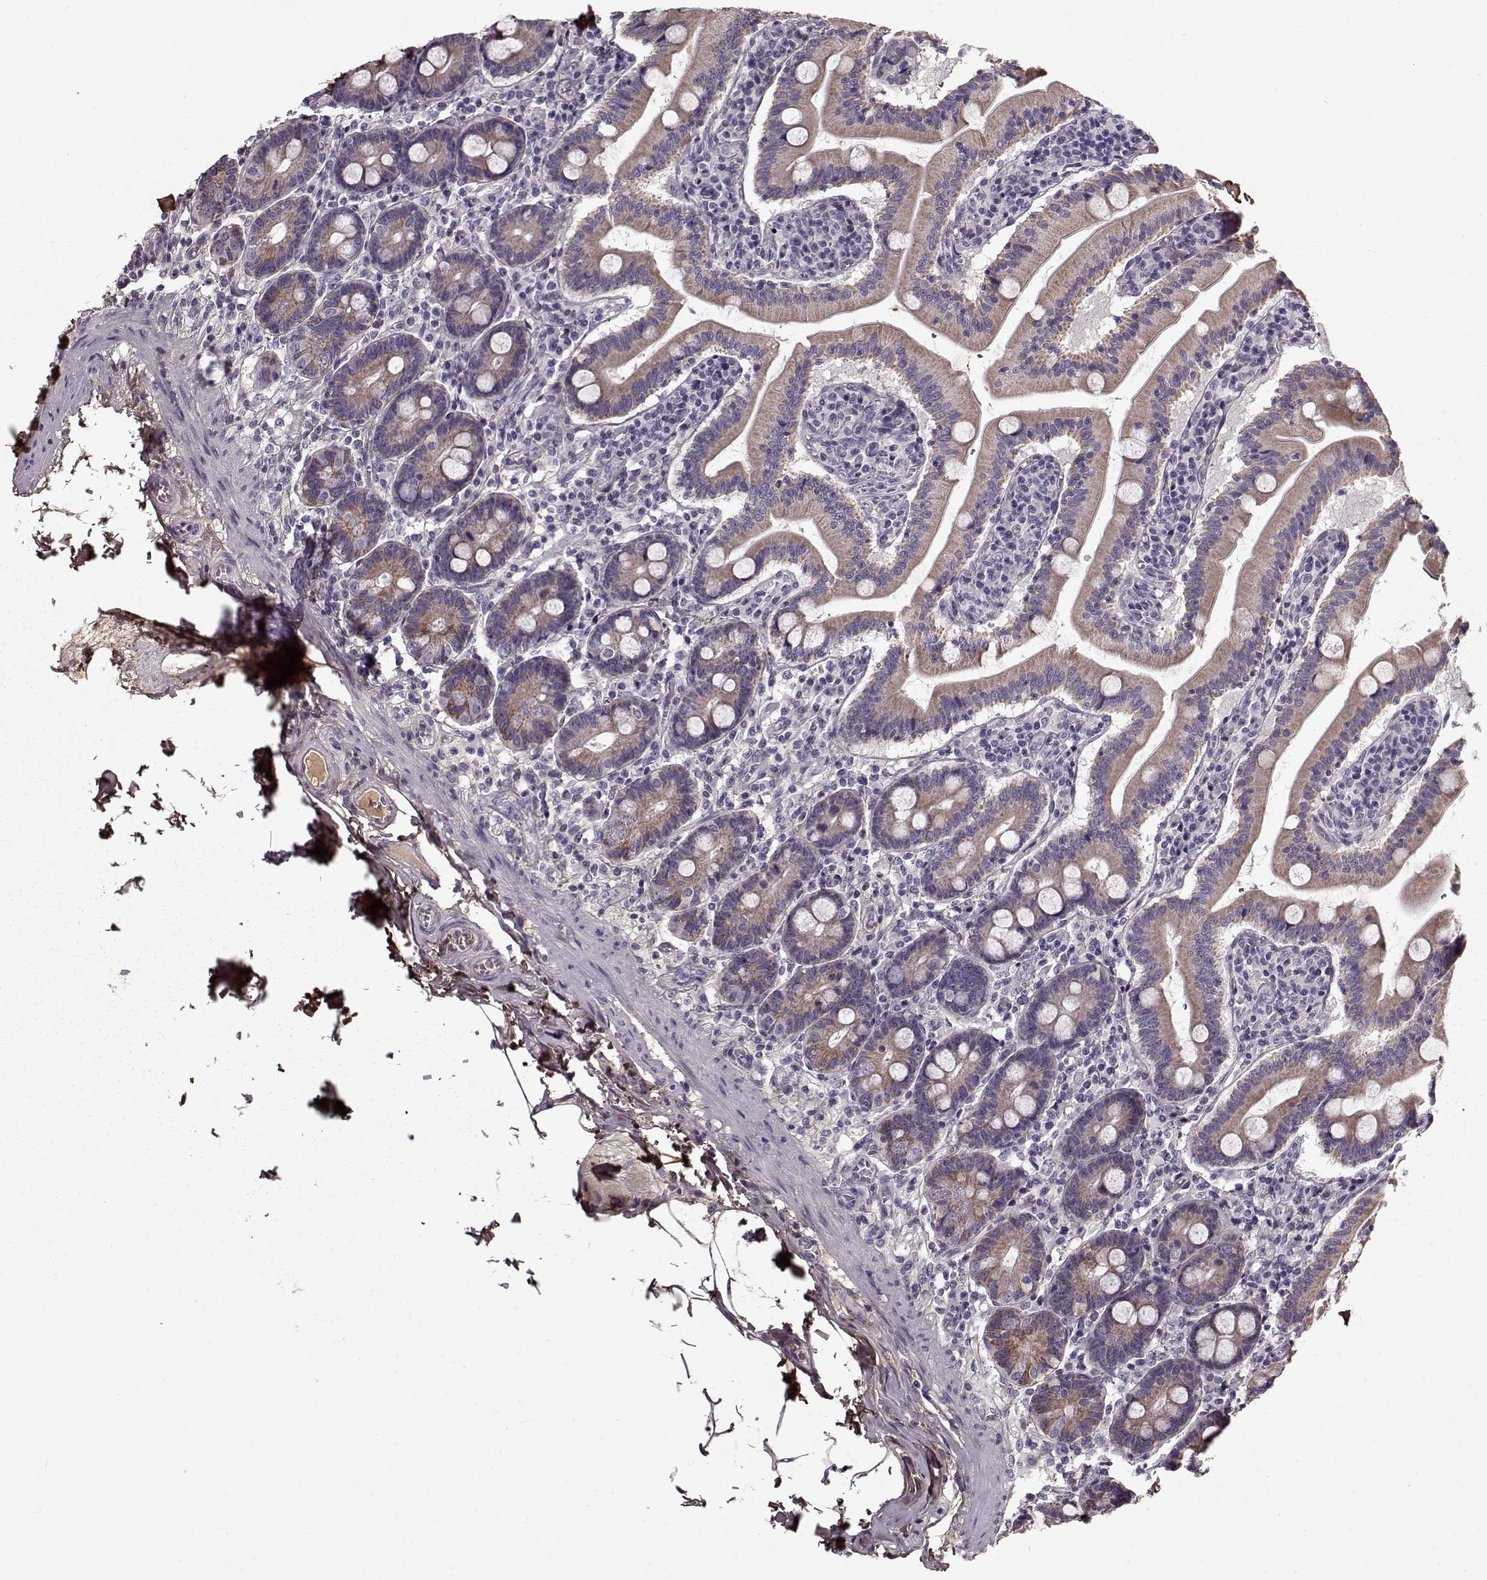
{"staining": {"intensity": "weak", "quantity": "25%-75%", "location": "cytoplasmic/membranous"}, "tissue": "small intestine", "cell_type": "Glandular cells", "image_type": "normal", "snomed": [{"axis": "morphology", "description": "Normal tissue, NOS"}, {"axis": "topography", "description": "Small intestine"}], "caption": "Immunohistochemical staining of normal human small intestine demonstrates low levels of weak cytoplasmic/membranous staining in about 25%-75% of glandular cells. Nuclei are stained in blue.", "gene": "LUM", "patient": {"sex": "male", "age": 37}}